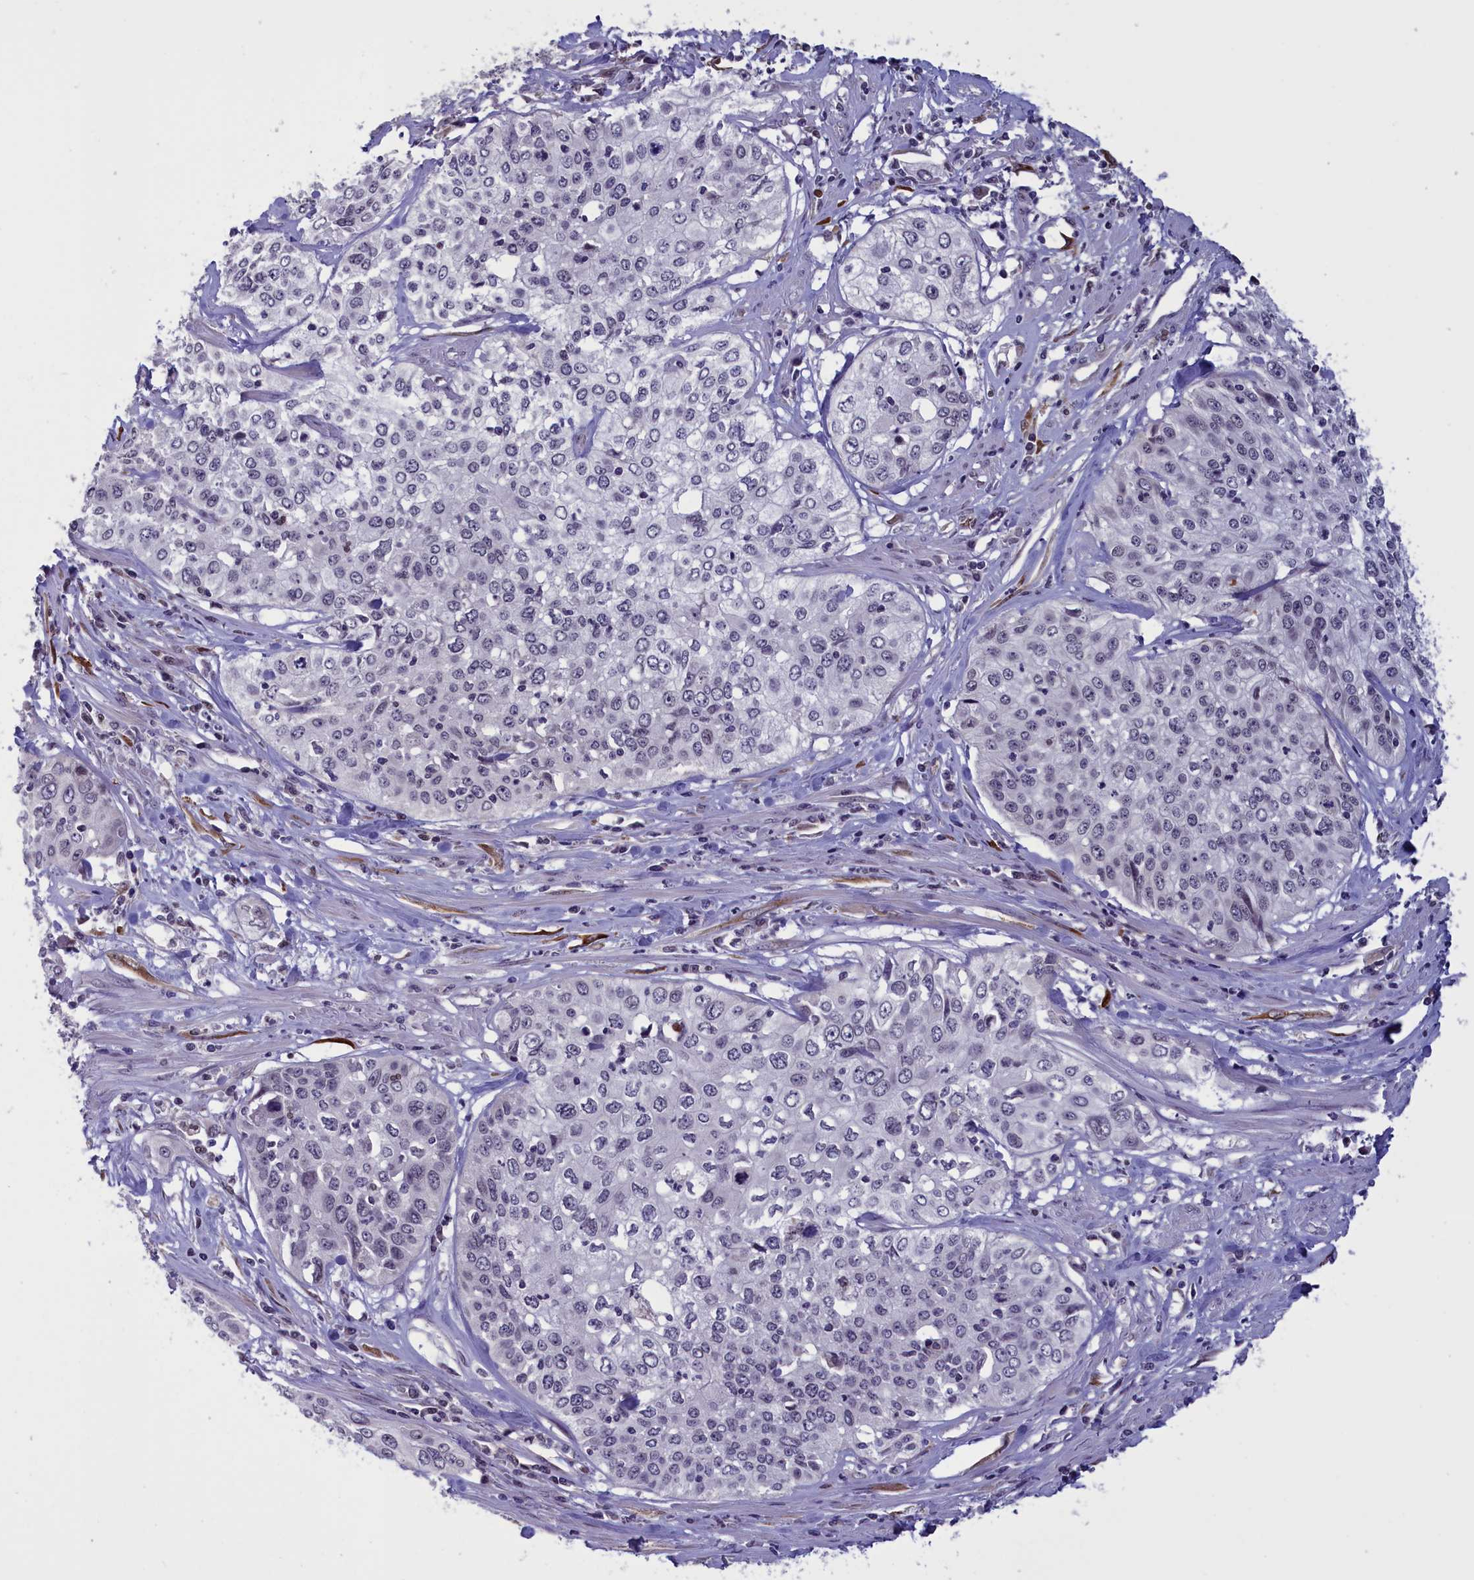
{"staining": {"intensity": "negative", "quantity": "none", "location": "none"}, "tissue": "cervical cancer", "cell_type": "Tumor cells", "image_type": "cancer", "snomed": [{"axis": "morphology", "description": "Squamous cell carcinoma, NOS"}, {"axis": "topography", "description": "Cervix"}], "caption": "The IHC photomicrograph has no significant staining in tumor cells of cervical cancer (squamous cell carcinoma) tissue. Brightfield microscopy of immunohistochemistry stained with DAB (3,3'-diaminobenzidine) (brown) and hematoxylin (blue), captured at high magnification.", "gene": "PARS2", "patient": {"sex": "female", "age": 31}}